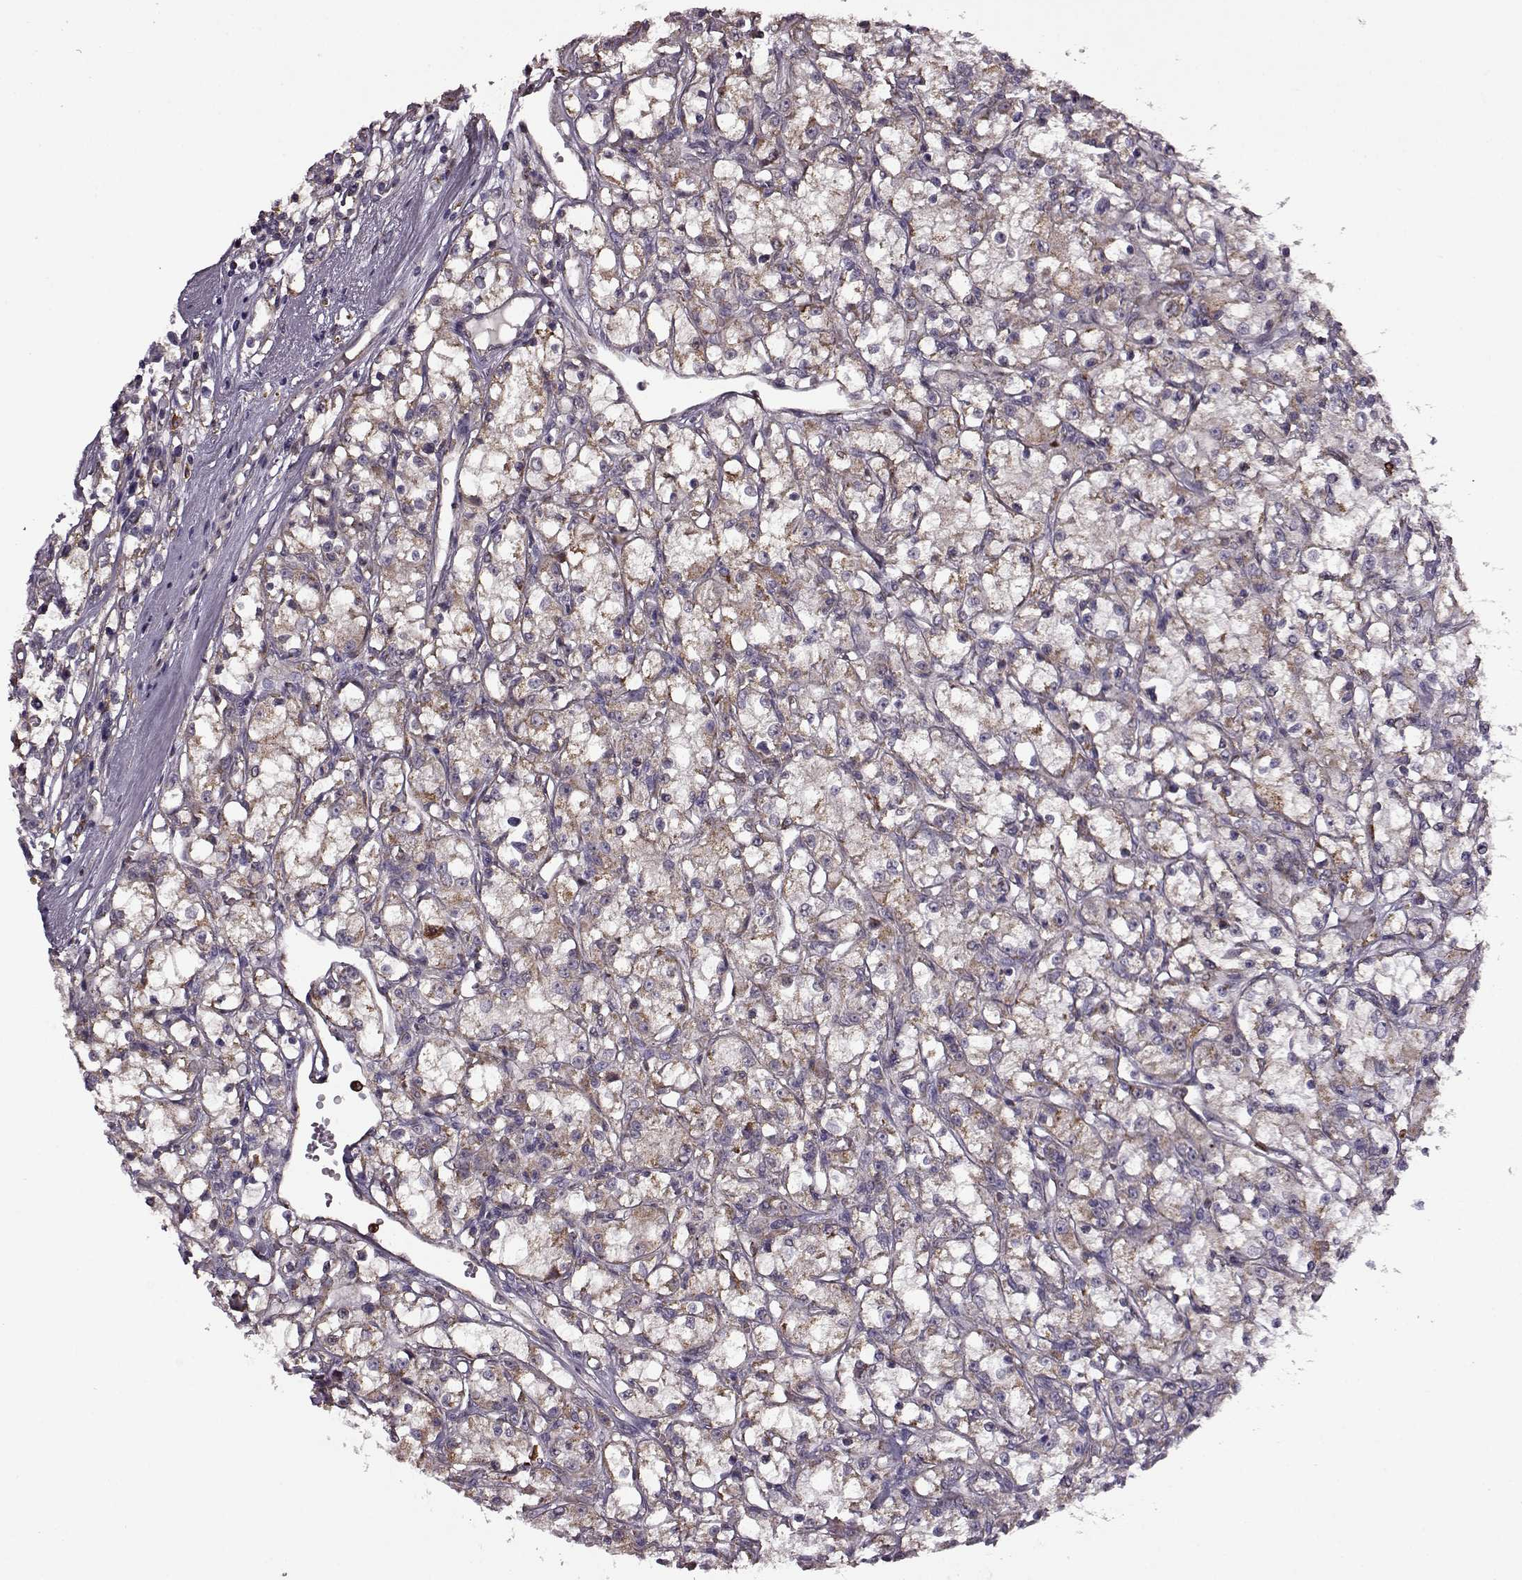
{"staining": {"intensity": "moderate", "quantity": ">75%", "location": "cytoplasmic/membranous"}, "tissue": "renal cancer", "cell_type": "Tumor cells", "image_type": "cancer", "snomed": [{"axis": "morphology", "description": "Adenocarcinoma, NOS"}, {"axis": "topography", "description": "Kidney"}], "caption": "Protein expression by IHC exhibits moderate cytoplasmic/membranous expression in about >75% of tumor cells in adenocarcinoma (renal).", "gene": "MTSS1", "patient": {"sex": "female", "age": 59}}